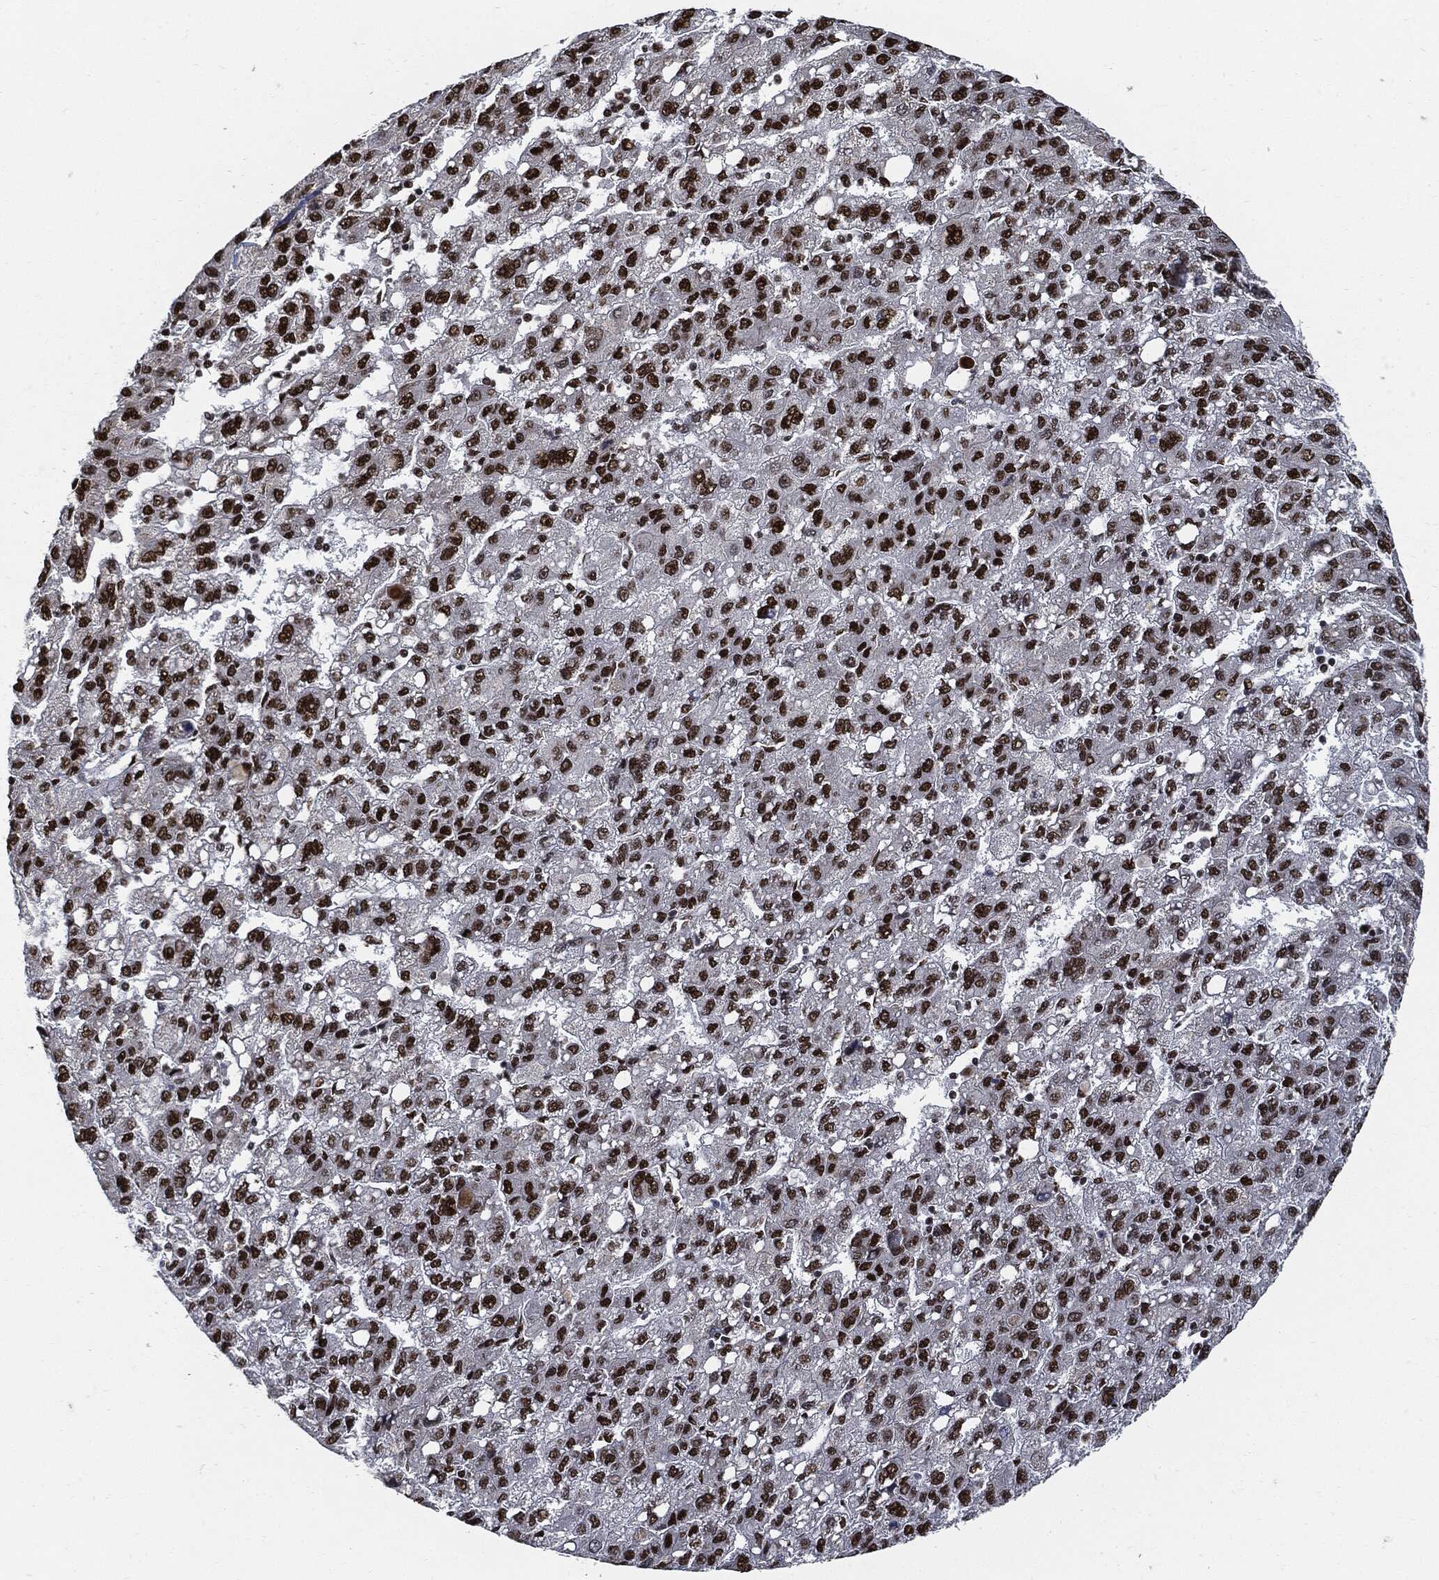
{"staining": {"intensity": "strong", "quantity": ">75%", "location": "nuclear"}, "tissue": "liver cancer", "cell_type": "Tumor cells", "image_type": "cancer", "snomed": [{"axis": "morphology", "description": "Carcinoma, Hepatocellular, NOS"}, {"axis": "topography", "description": "Liver"}], "caption": "Liver cancer (hepatocellular carcinoma) tissue reveals strong nuclear staining in approximately >75% of tumor cells, visualized by immunohistochemistry.", "gene": "RECQL", "patient": {"sex": "female", "age": 82}}